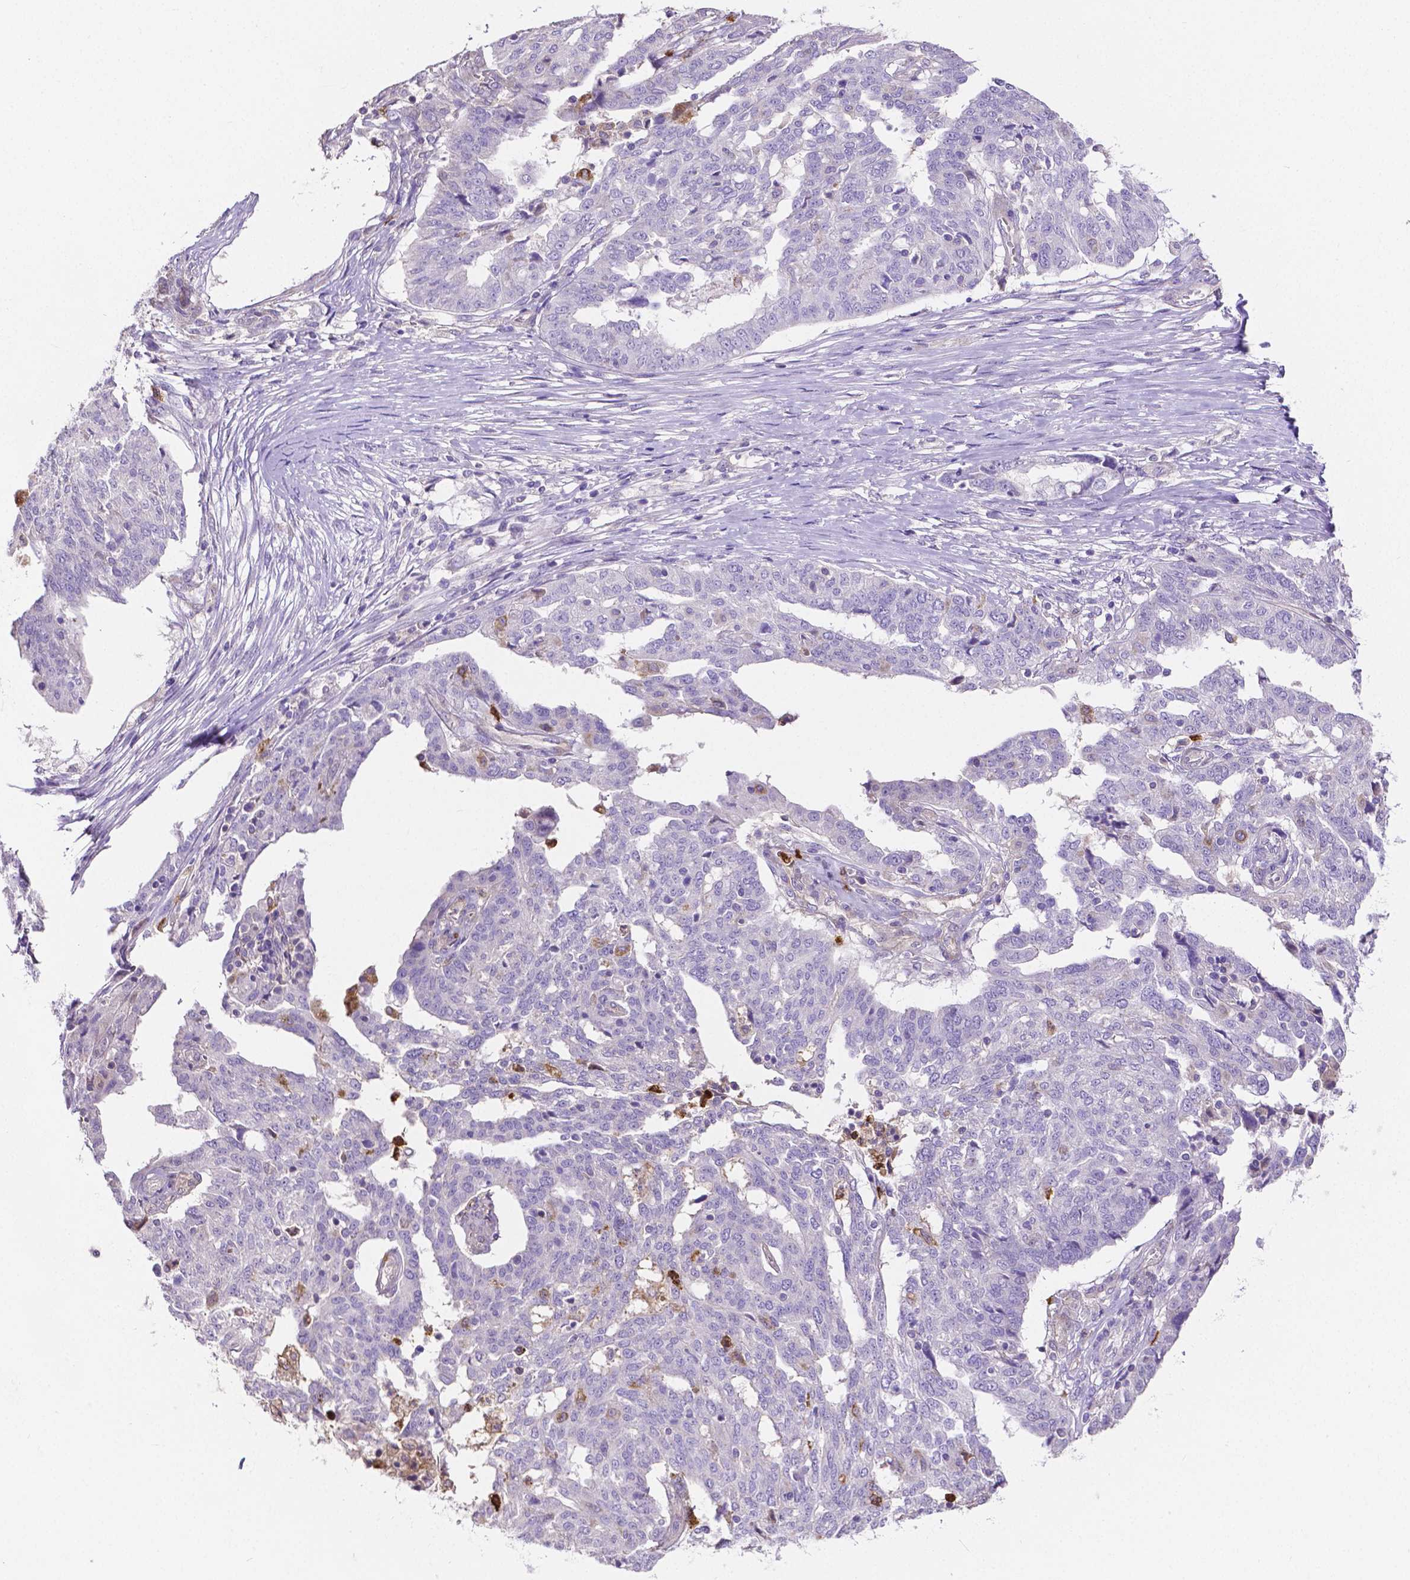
{"staining": {"intensity": "negative", "quantity": "none", "location": "none"}, "tissue": "ovarian cancer", "cell_type": "Tumor cells", "image_type": "cancer", "snomed": [{"axis": "morphology", "description": "Cystadenocarcinoma, serous, NOS"}, {"axis": "topography", "description": "Ovary"}], "caption": "Immunohistochemistry photomicrograph of neoplastic tissue: human ovarian serous cystadenocarcinoma stained with DAB demonstrates no significant protein staining in tumor cells. The staining was performed using DAB to visualize the protein expression in brown, while the nuclei were stained in blue with hematoxylin (Magnification: 20x).", "gene": "MMP9", "patient": {"sex": "female", "age": 67}}